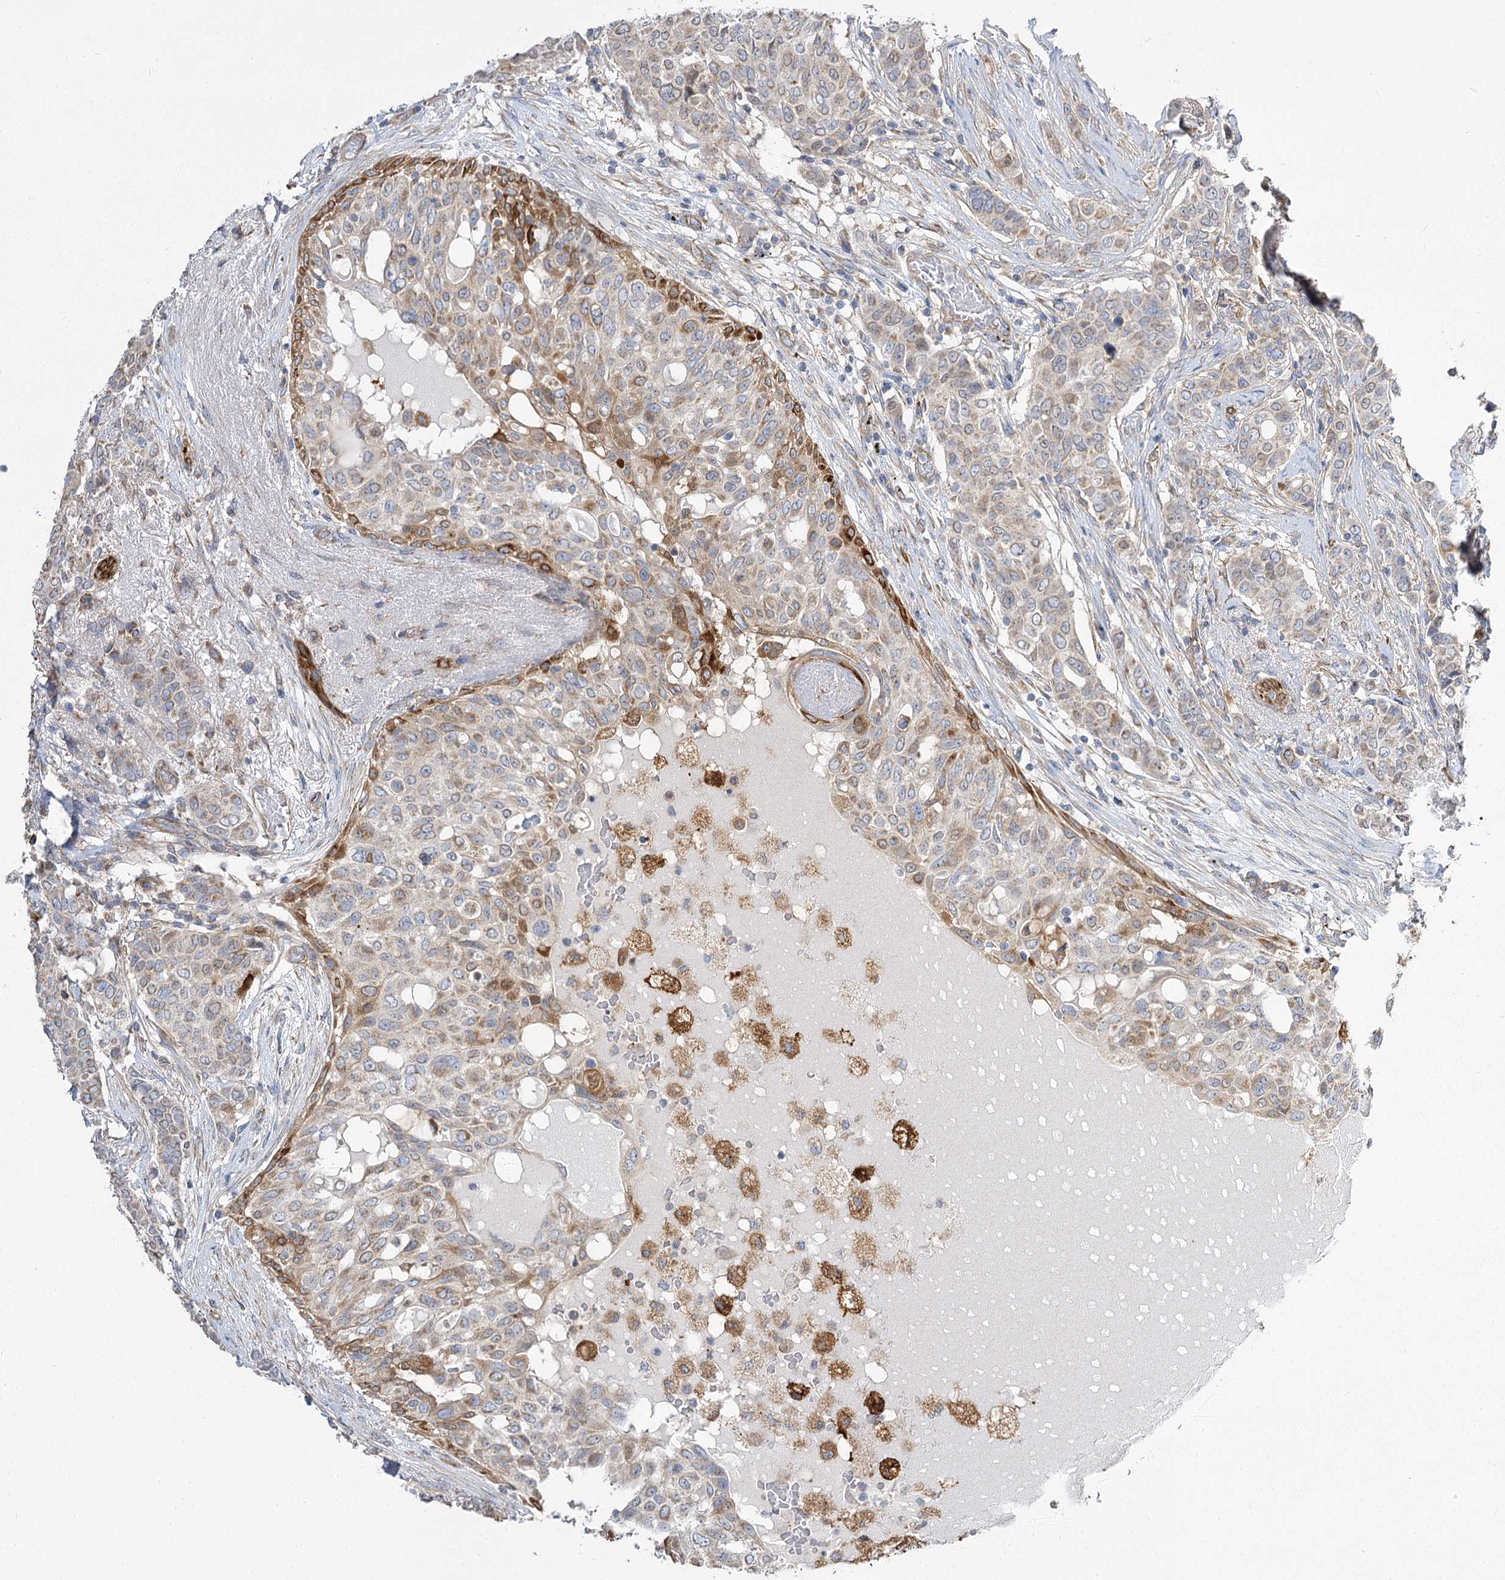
{"staining": {"intensity": "weak", "quantity": "<25%", "location": "cytoplasmic/membranous"}, "tissue": "breast cancer", "cell_type": "Tumor cells", "image_type": "cancer", "snomed": [{"axis": "morphology", "description": "Lobular carcinoma"}, {"axis": "topography", "description": "Breast"}], "caption": "Human lobular carcinoma (breast) stained for a protein using immunohistochemistry exhibits no expression in tumor cells.", "gene": "RMDN2", "patient": {"sex": "female", "age": 51}}